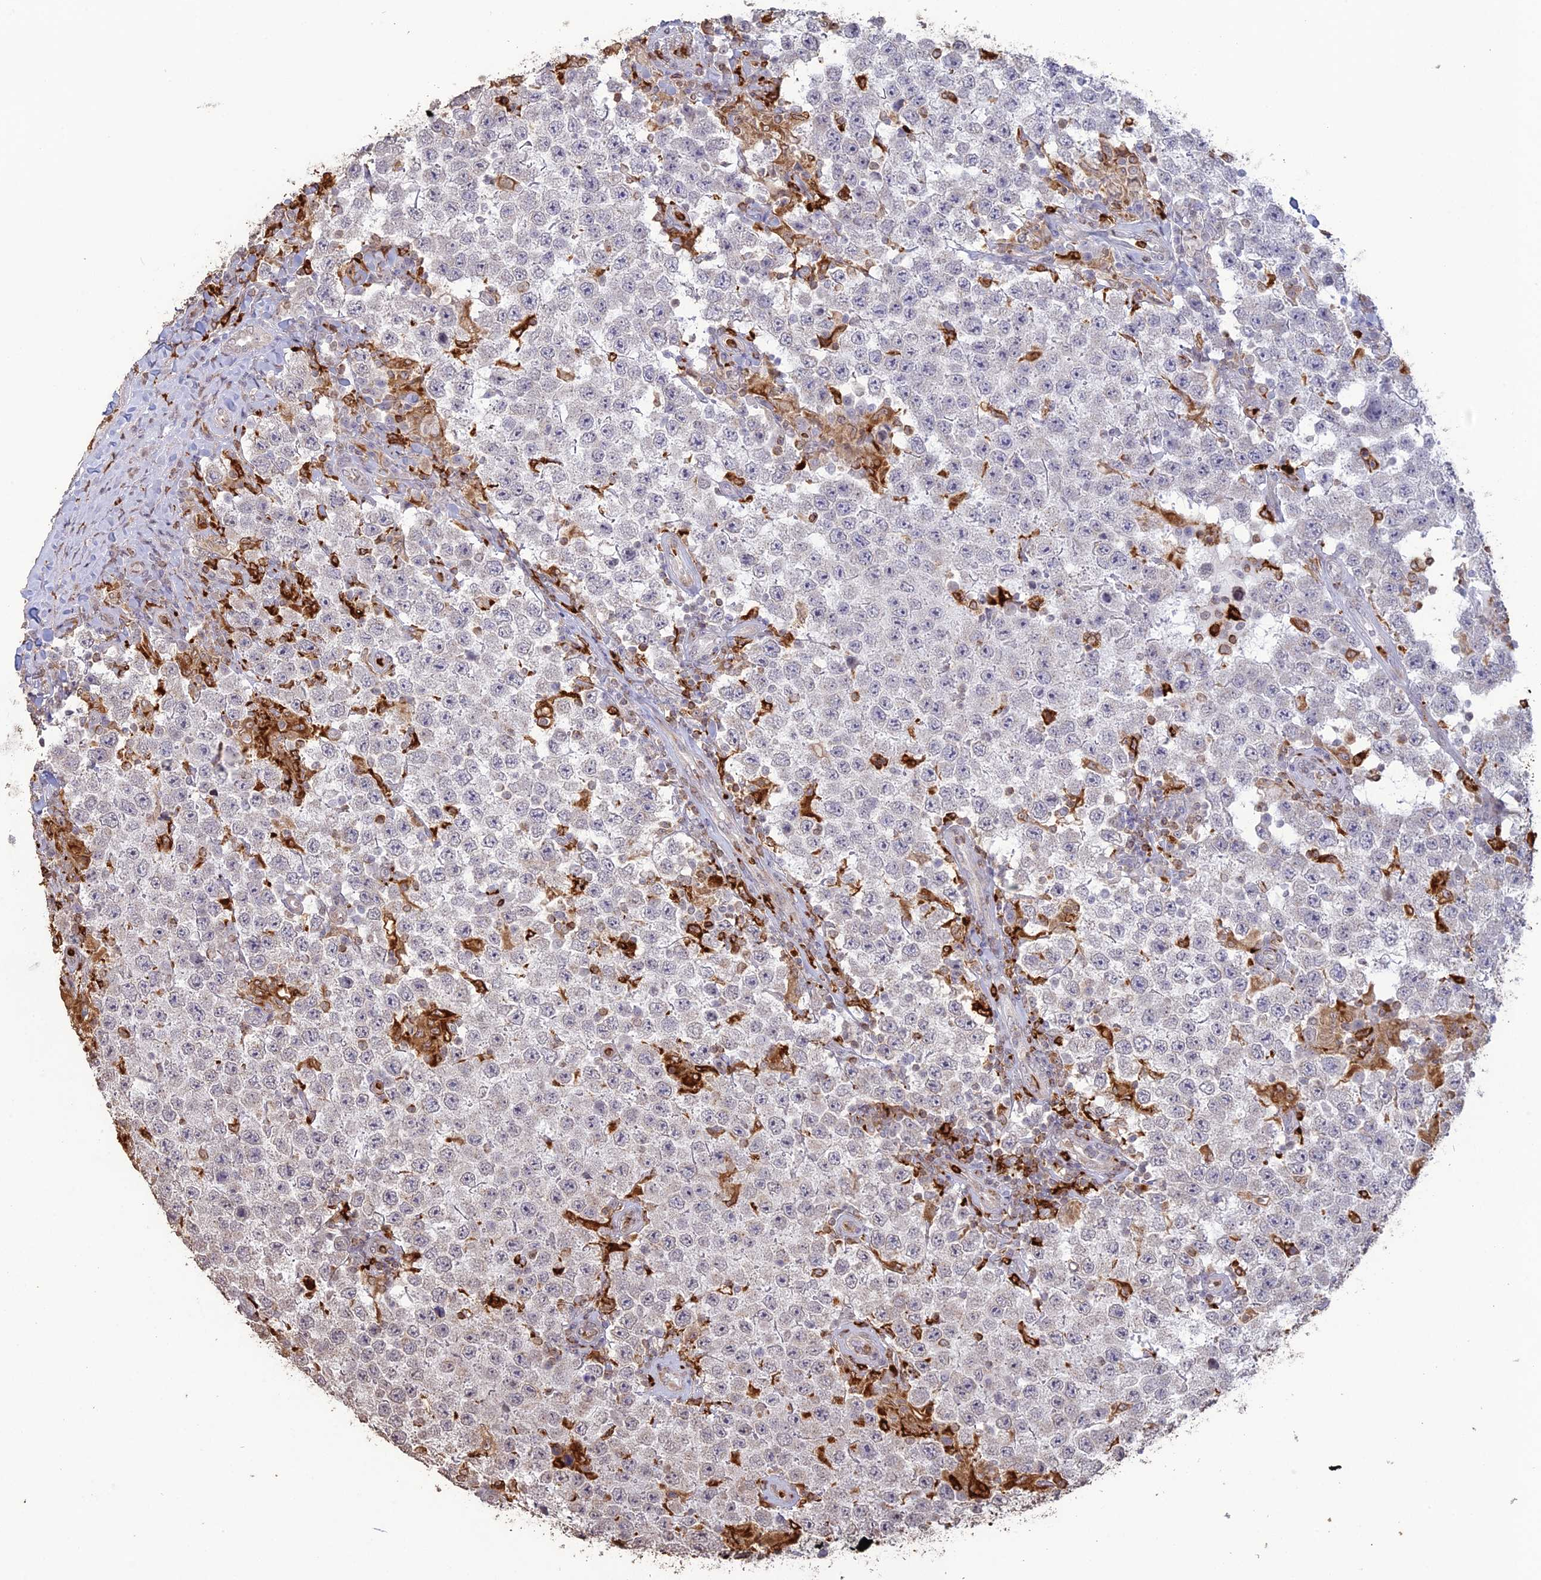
{"staining": {"intensity": "negative", "quantity": "none", "location": "none"}, "tissue": "testis cancer", "cell_type": "Tumor cells", "image_type": "cancer", "snomed": [{"axis": "morphology", "description": "Normal tissue, NOS"}, {"axis": "morphology", "description": "Urothelial carcinoma, High grade"}, {"axis": "morphology", "description": "Seminoma, NOS"}, {"axis": "morphology", "description": "Carcinoma, Embryonal, NOS"}, {"axis": "topography", "description": "Urinary bladder"}, {"axis": "topography", "description": "Testis"}], "caption": "The photomicrograph shows no significant expression in tumor cells of testis seminoma.", "gene": "APOBR", "patient": {"sex": "male", "age": 41}}